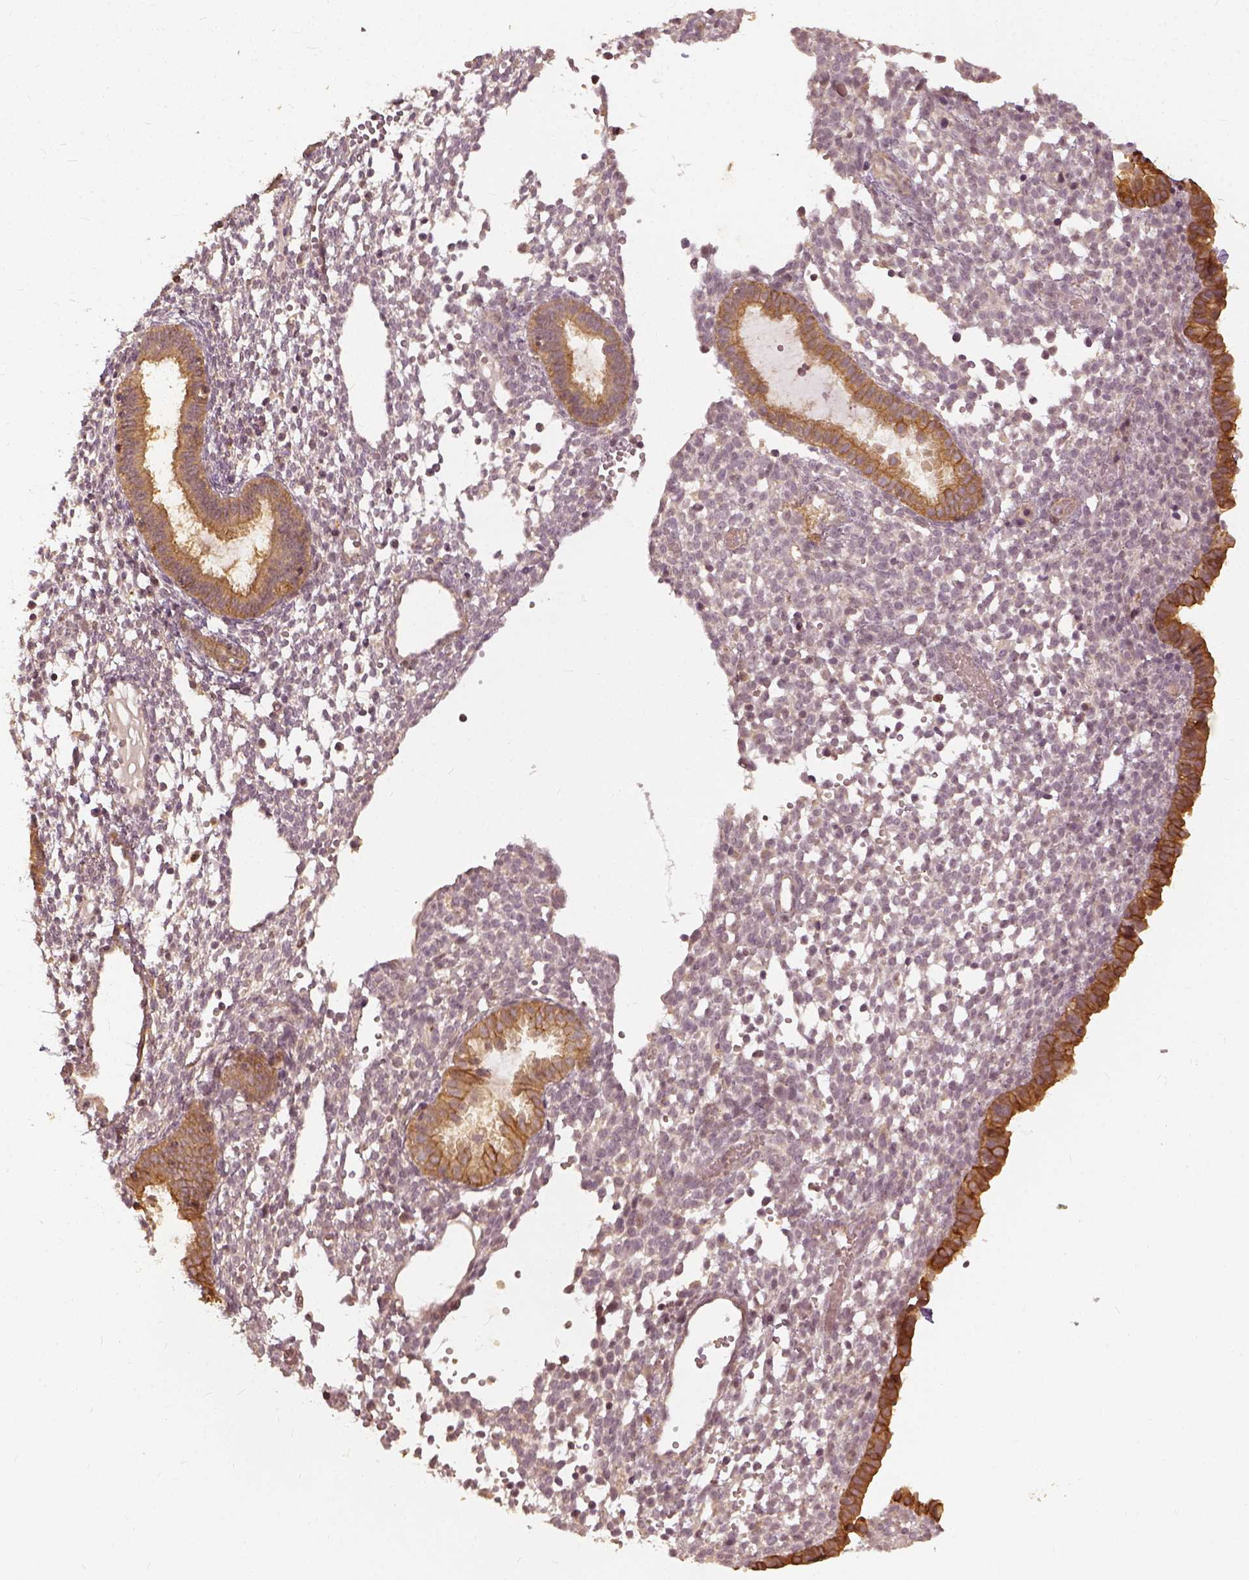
{"staining": {"intensity": "weak", "quantity": "<25%", "location": "cytoplasmic/membranous"}, "tissue": "endometrium", "cell_type": "Cells in endometrial stroma", "image_type": "normal", "snomed": [{"axis": "morphology", "description": "Normal tissue, NOS"}, {"axis": "topography", "description": "Endometrium"}], "caption": "Cells in endometrial stroma show no significant protein expression in normal endometrium.", "gene": "VEGFA", "patient": {"sex": "female", "age": 36}}